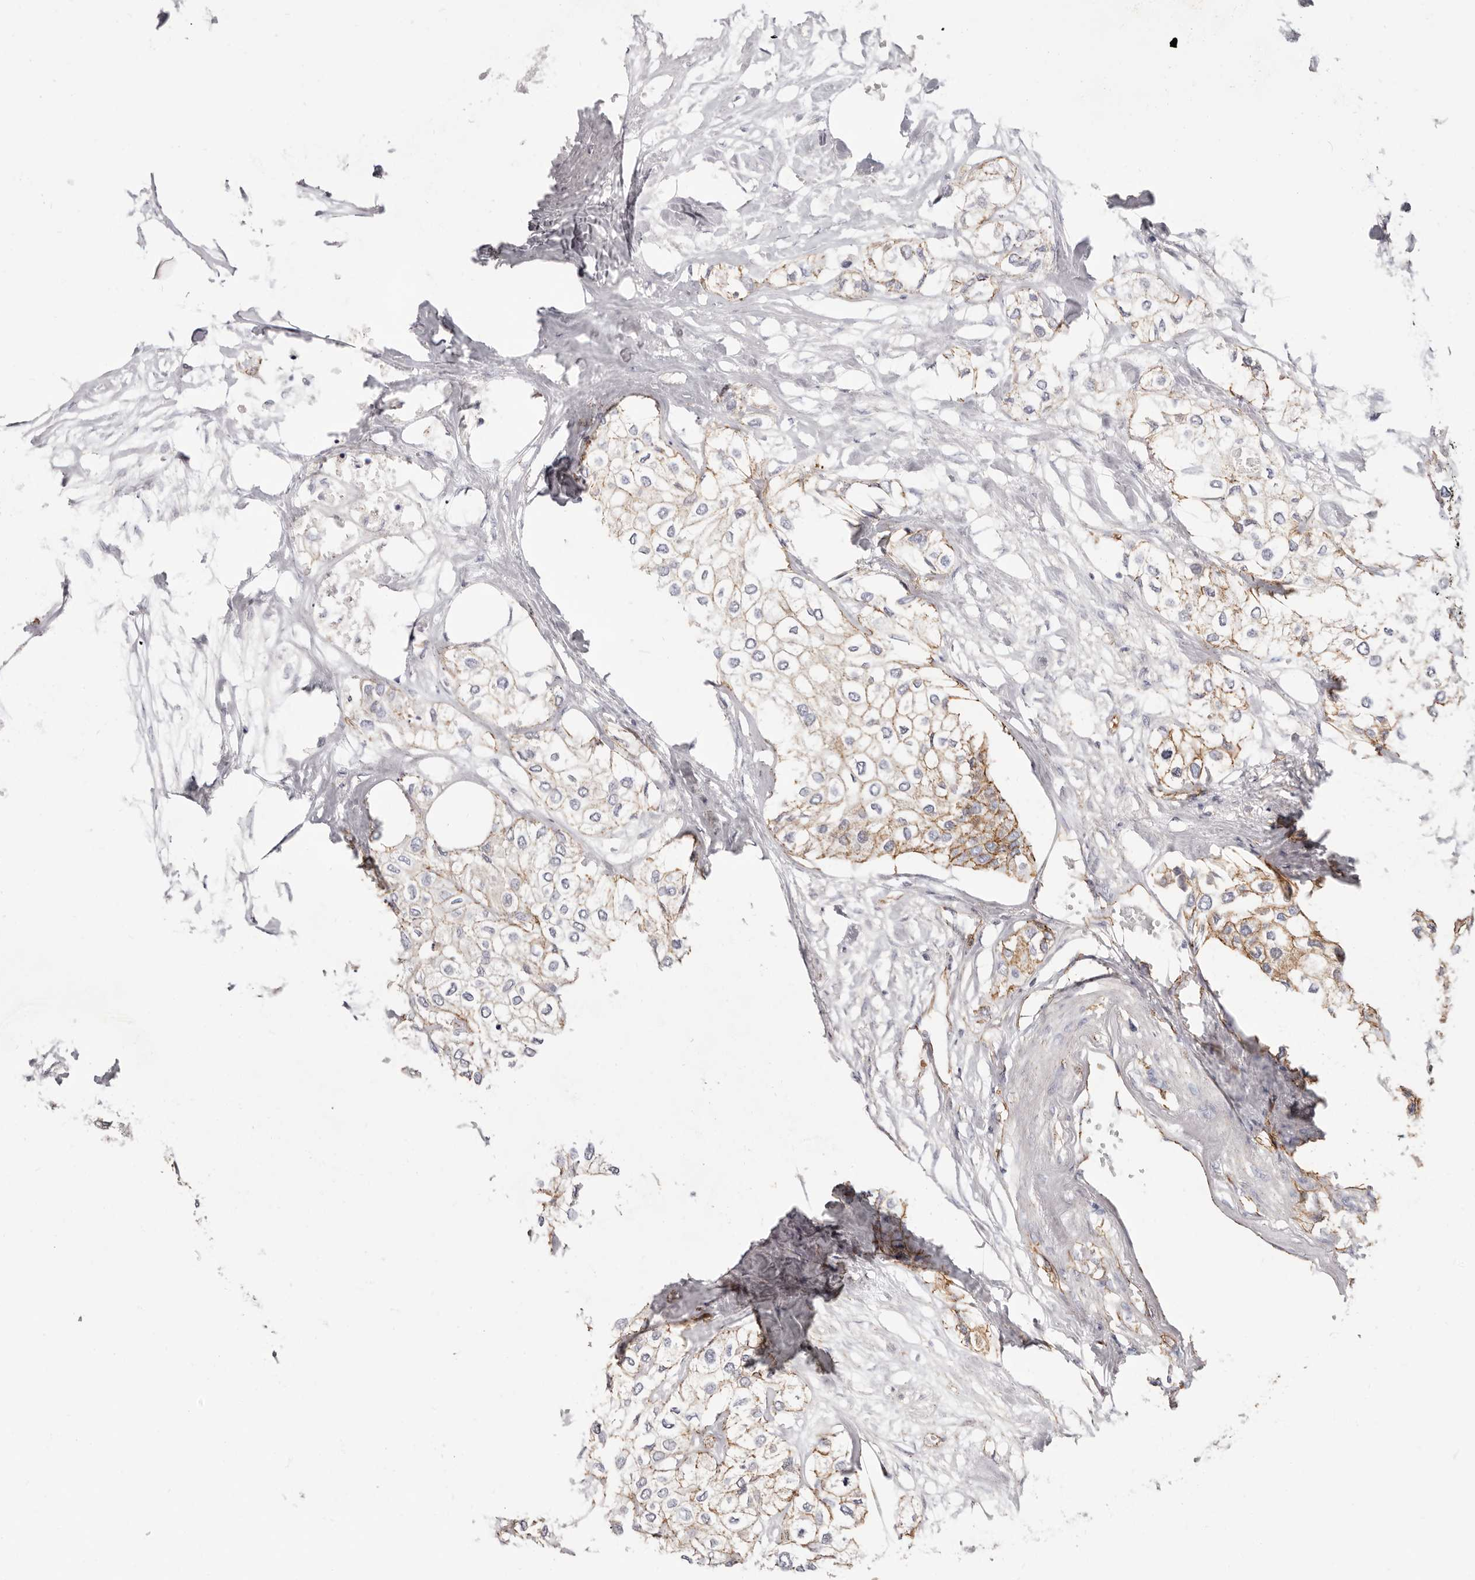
{"staining": {"intensity": "moderate", "quantity": "25%-75%", "location": "cytoplasmic/membranous"}, "tissue": "urothelial cancer", "cell_type": "Tumor cells", "image_type": "cancer", "snomed": [{"axis": "morphology", "description": "Urothelial carcinoma, High grade"}, {"axis": "topography", "description": "Urinary bladder"}], "caption": "Human high-grade urothelial carcinoma stained with a protein marker demonstrates moderate staining in tumor cells.", "gene": "CTNNB1", "patient": {"sex": "male", "age": 64}}